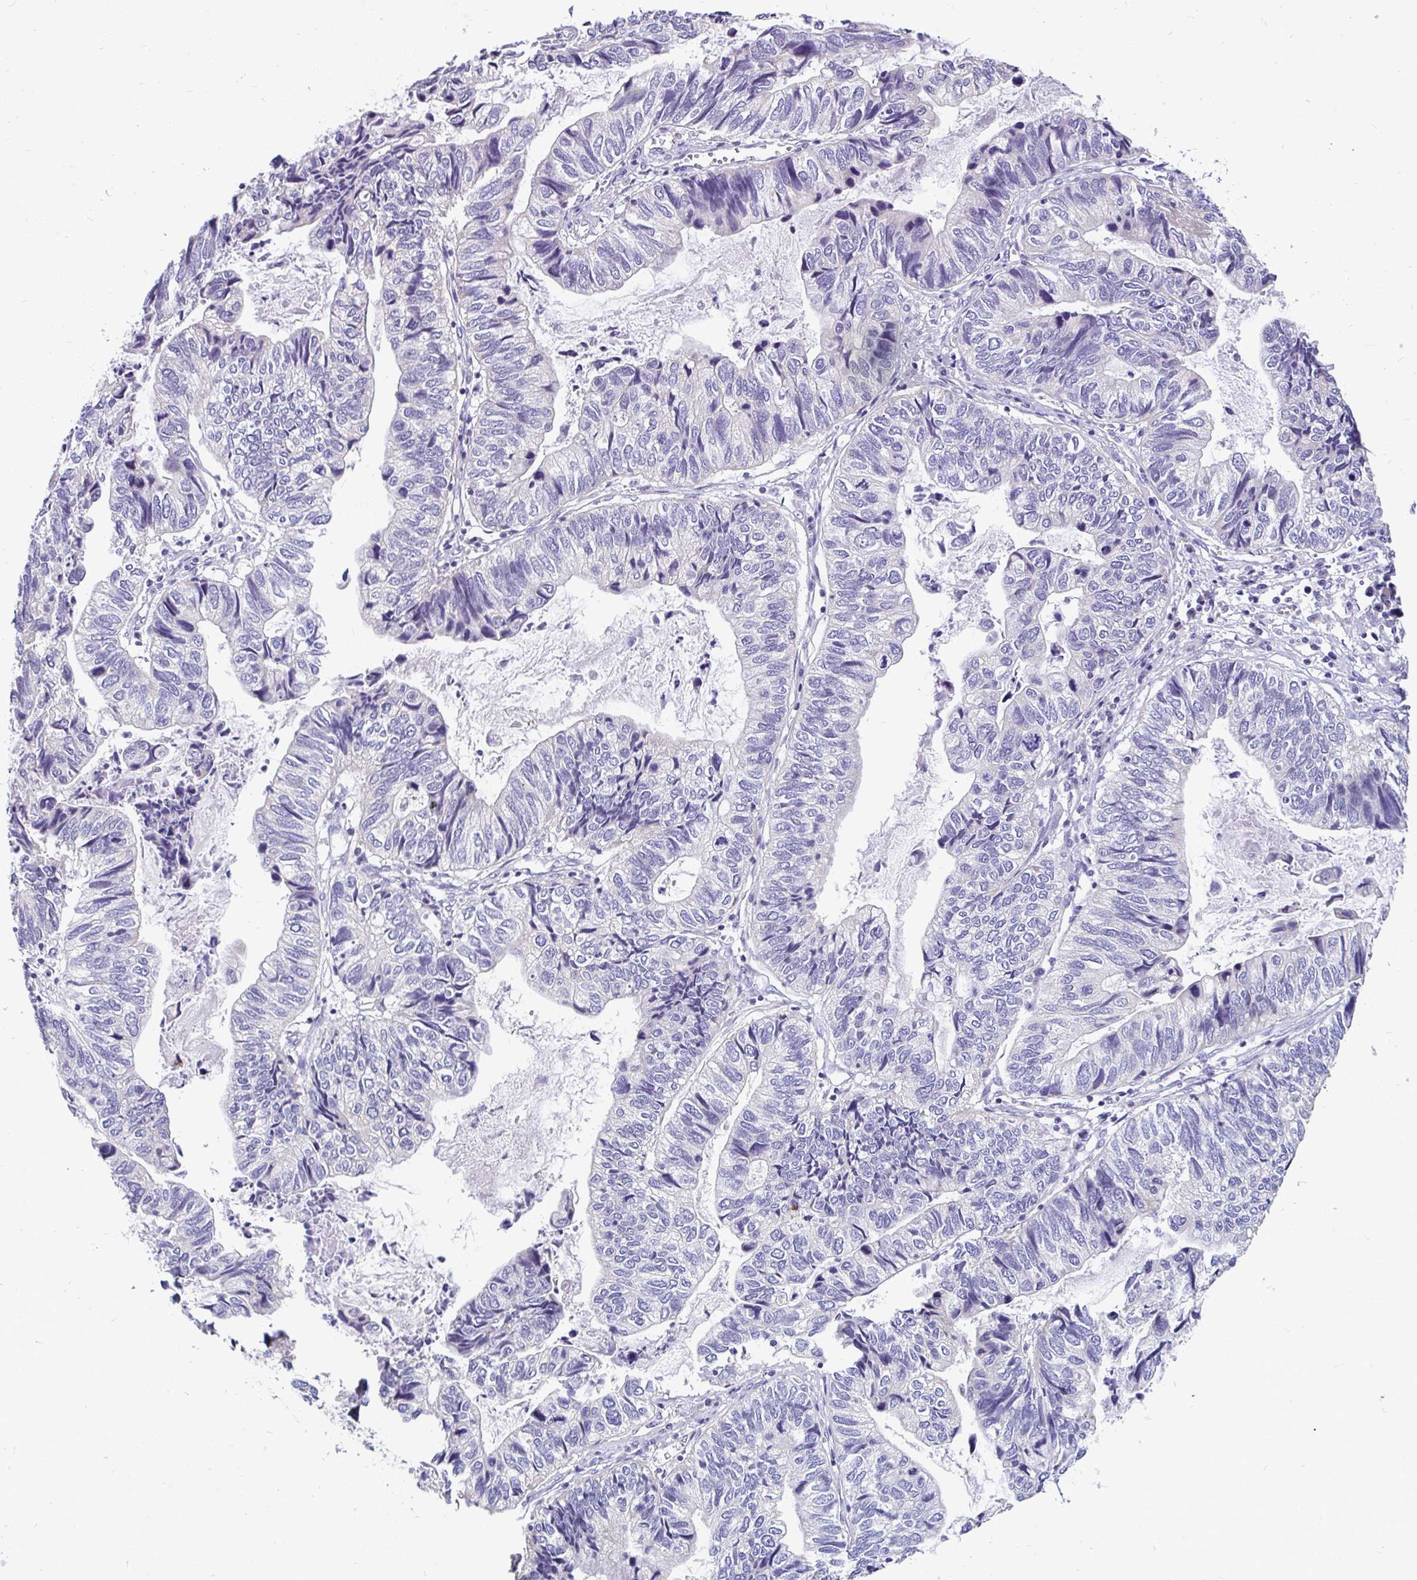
{"staining": {"intensity": "negative", "quantity": "none", "location": "none"}, "tissue": "stomach cancer", "cell_type": "Tumor cells", "image_type": "cancer", "snomed": [{"axis": "morphology", "description": "Adenocarcinoma, NOS"}, {"axis": "topography", "description": "Stomach, upper"}], "caption": "Immunohistochemistry (IHC) image of neoplastic tissue: stomach cancer (adenocarcinoma) stained with DAB displays no significant protein staining in tumor cells.", "gene": "INTS5", "patient": {"sex": "female", "age": 67}}